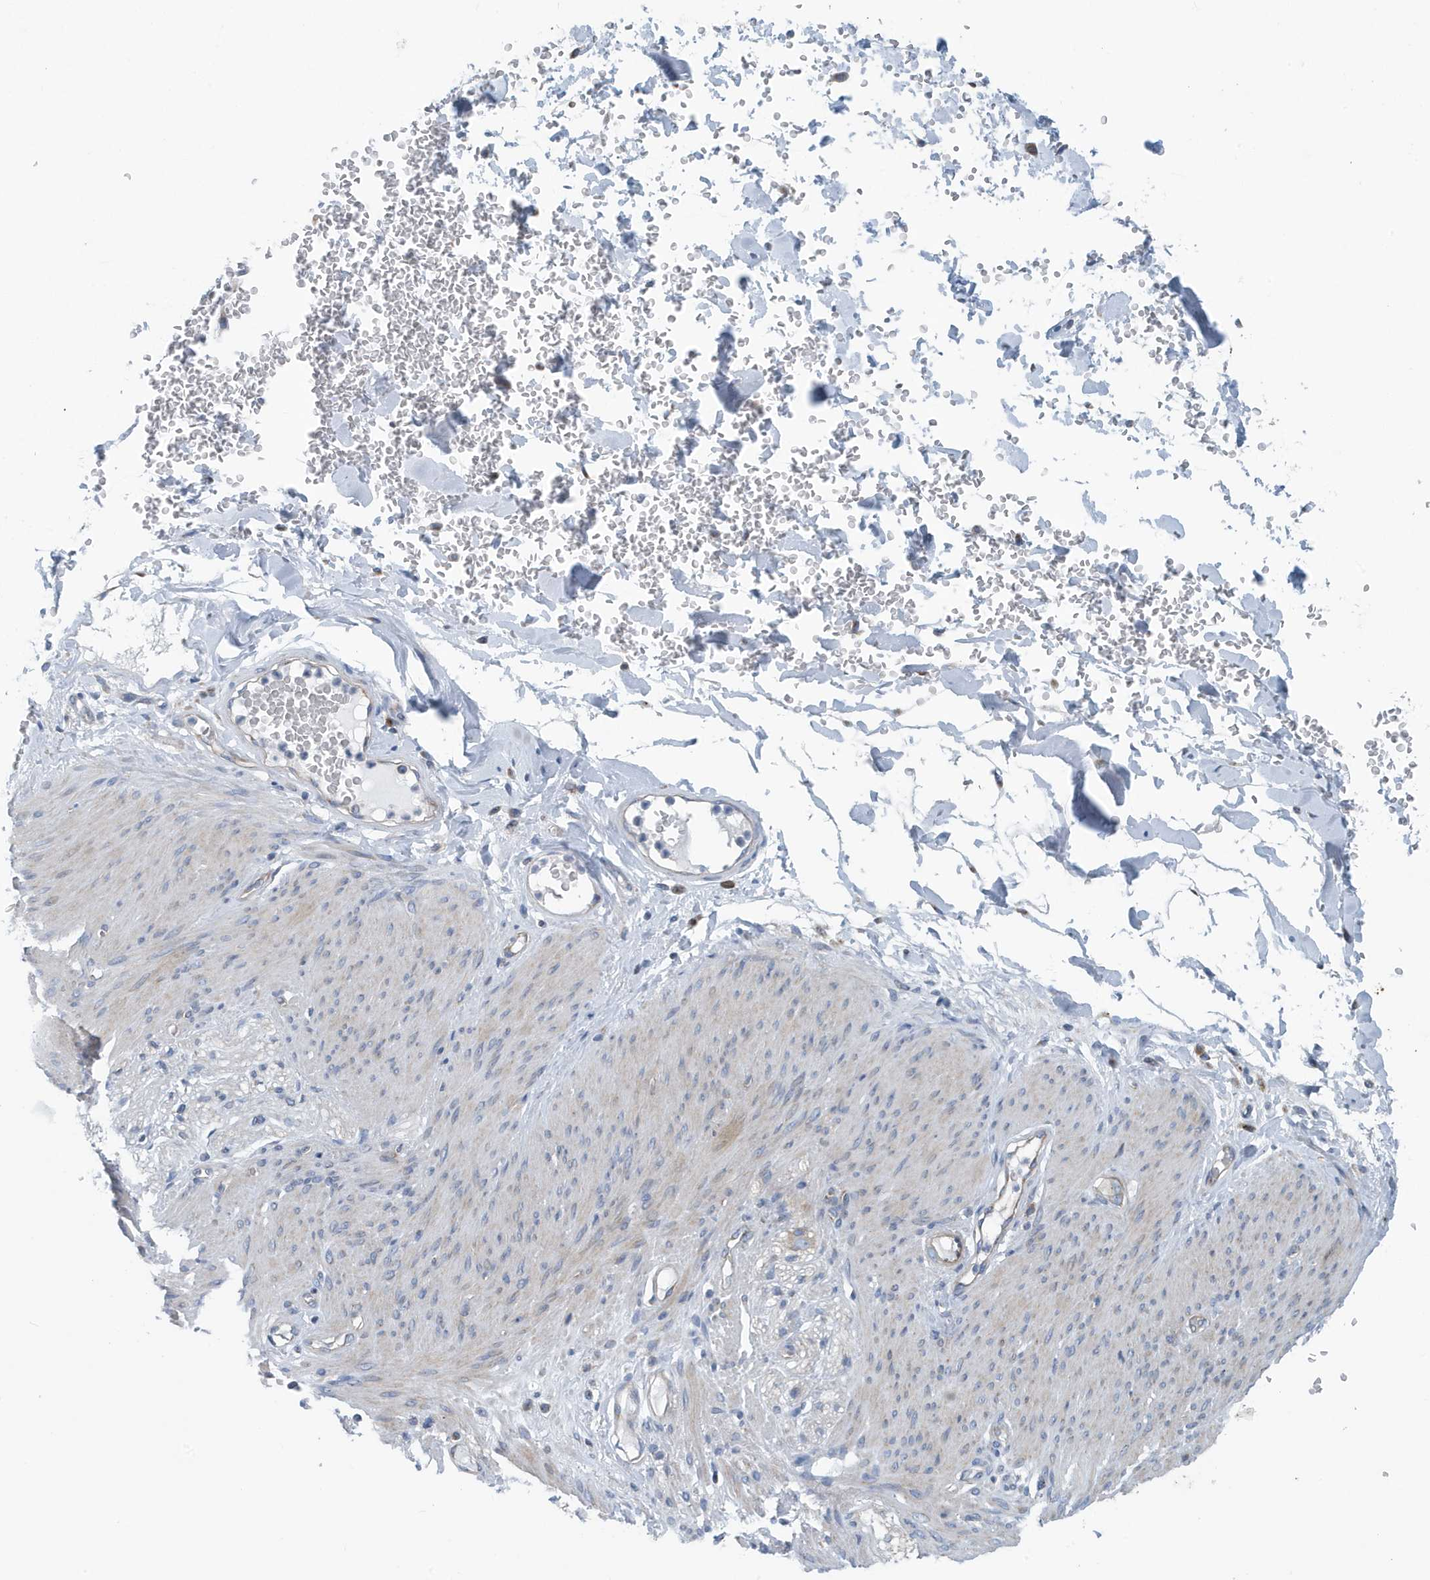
{"staining": {"intensity": "negative", "quantity": "none", "location": "none"}, "tissue": "adipose tissue", "cell_type": "Adipocytes", "image_type": "normal", "snomed": [{"axis": "morphology", "description": "Normal tissue, NOS"}, {"axis": "topography", "description": "Colon"}, {"axis": "topography", "description": "Peripheral nerve tissue"}], "caption": "Immunohistochemical staining of unremarkable human adipose tissue exhibits no significant positivity in adipocytes.", "gene": "PPM1M", "patient": {"sex": "female", "age": 61}}